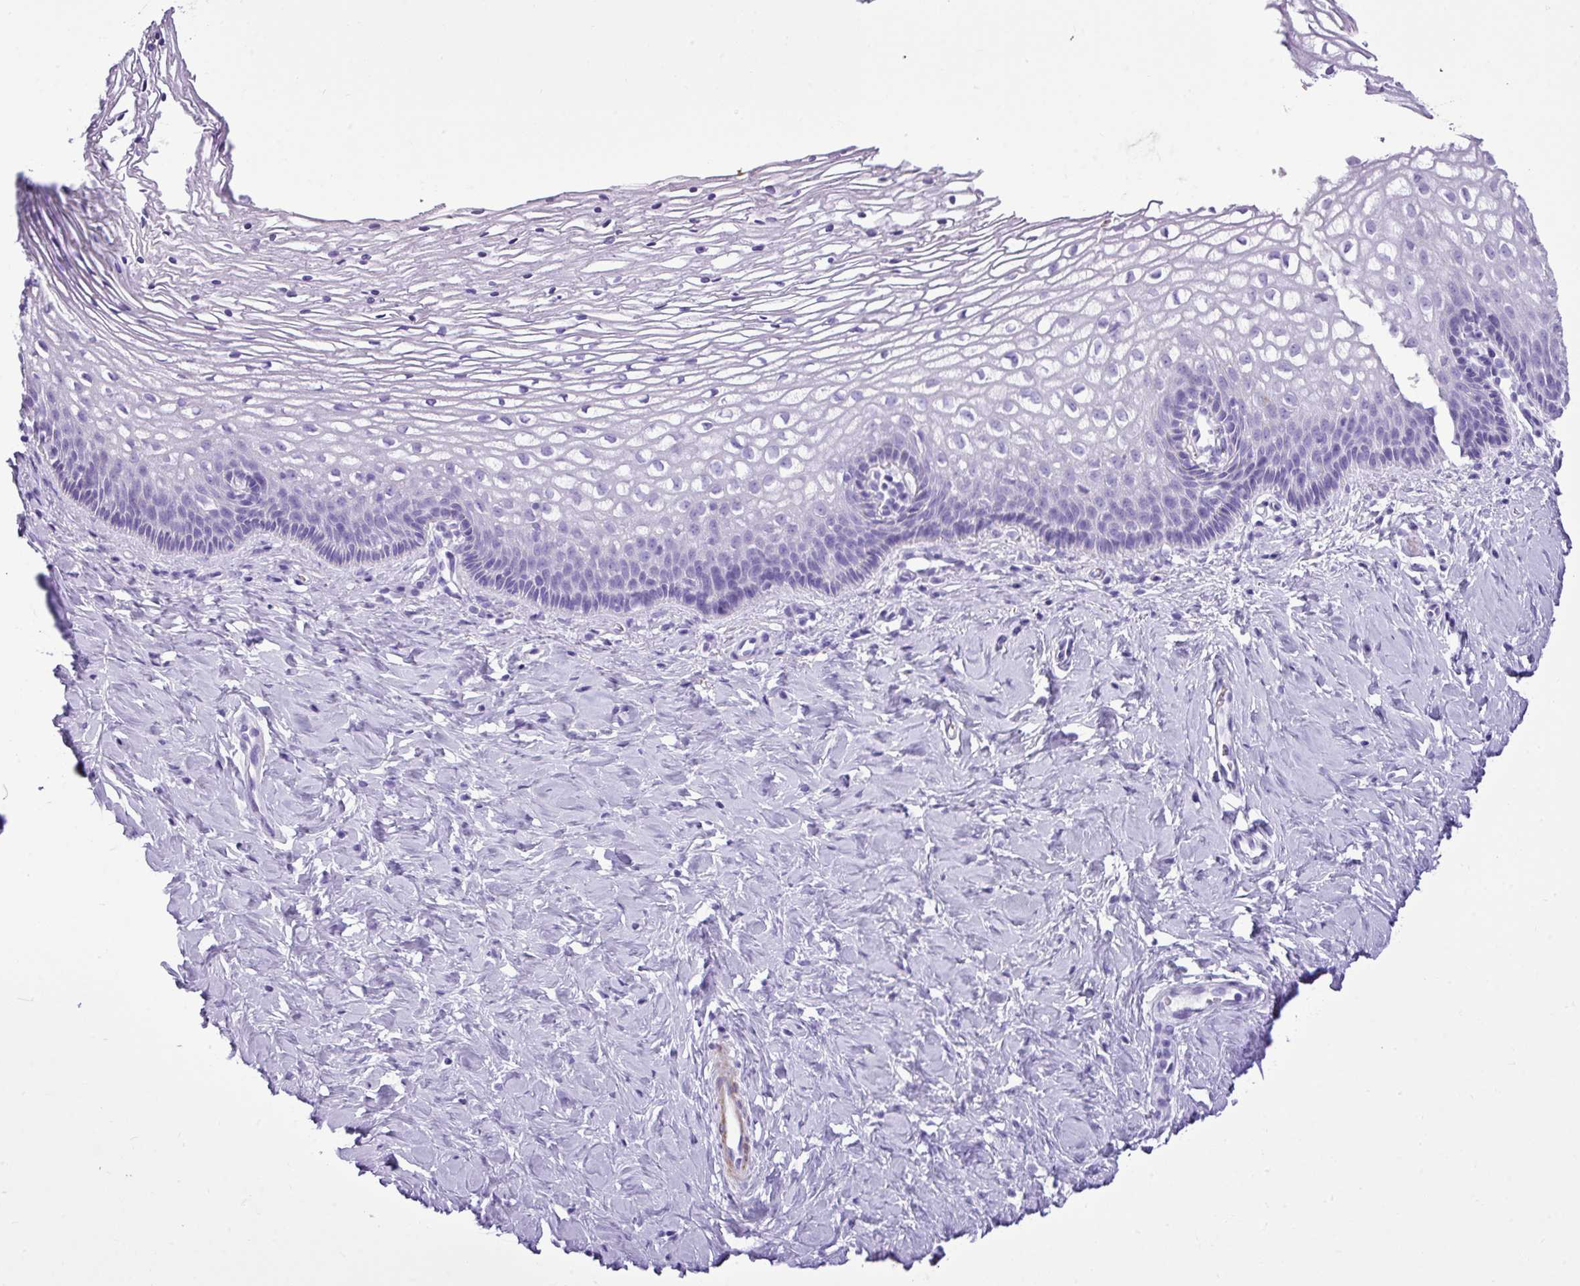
{"staining": {"intensity": "negative", "quantity": "none", "location": "none"}, "tissue": "cervix", "cell_type": "Glandular cells", "image_type": "normal", "snomed": [{"axis": "morphology", "description": "Normal tissue, NOS"}, {"axis": "topography", "description": "Cervix"}], "caption": "The immunohistochemistry (IHC) photomicrograph has no significant staining in glandular cells of cervix.", "gene": "ZSCAN5A", "patient": {"sex": "female", "age": 36}}